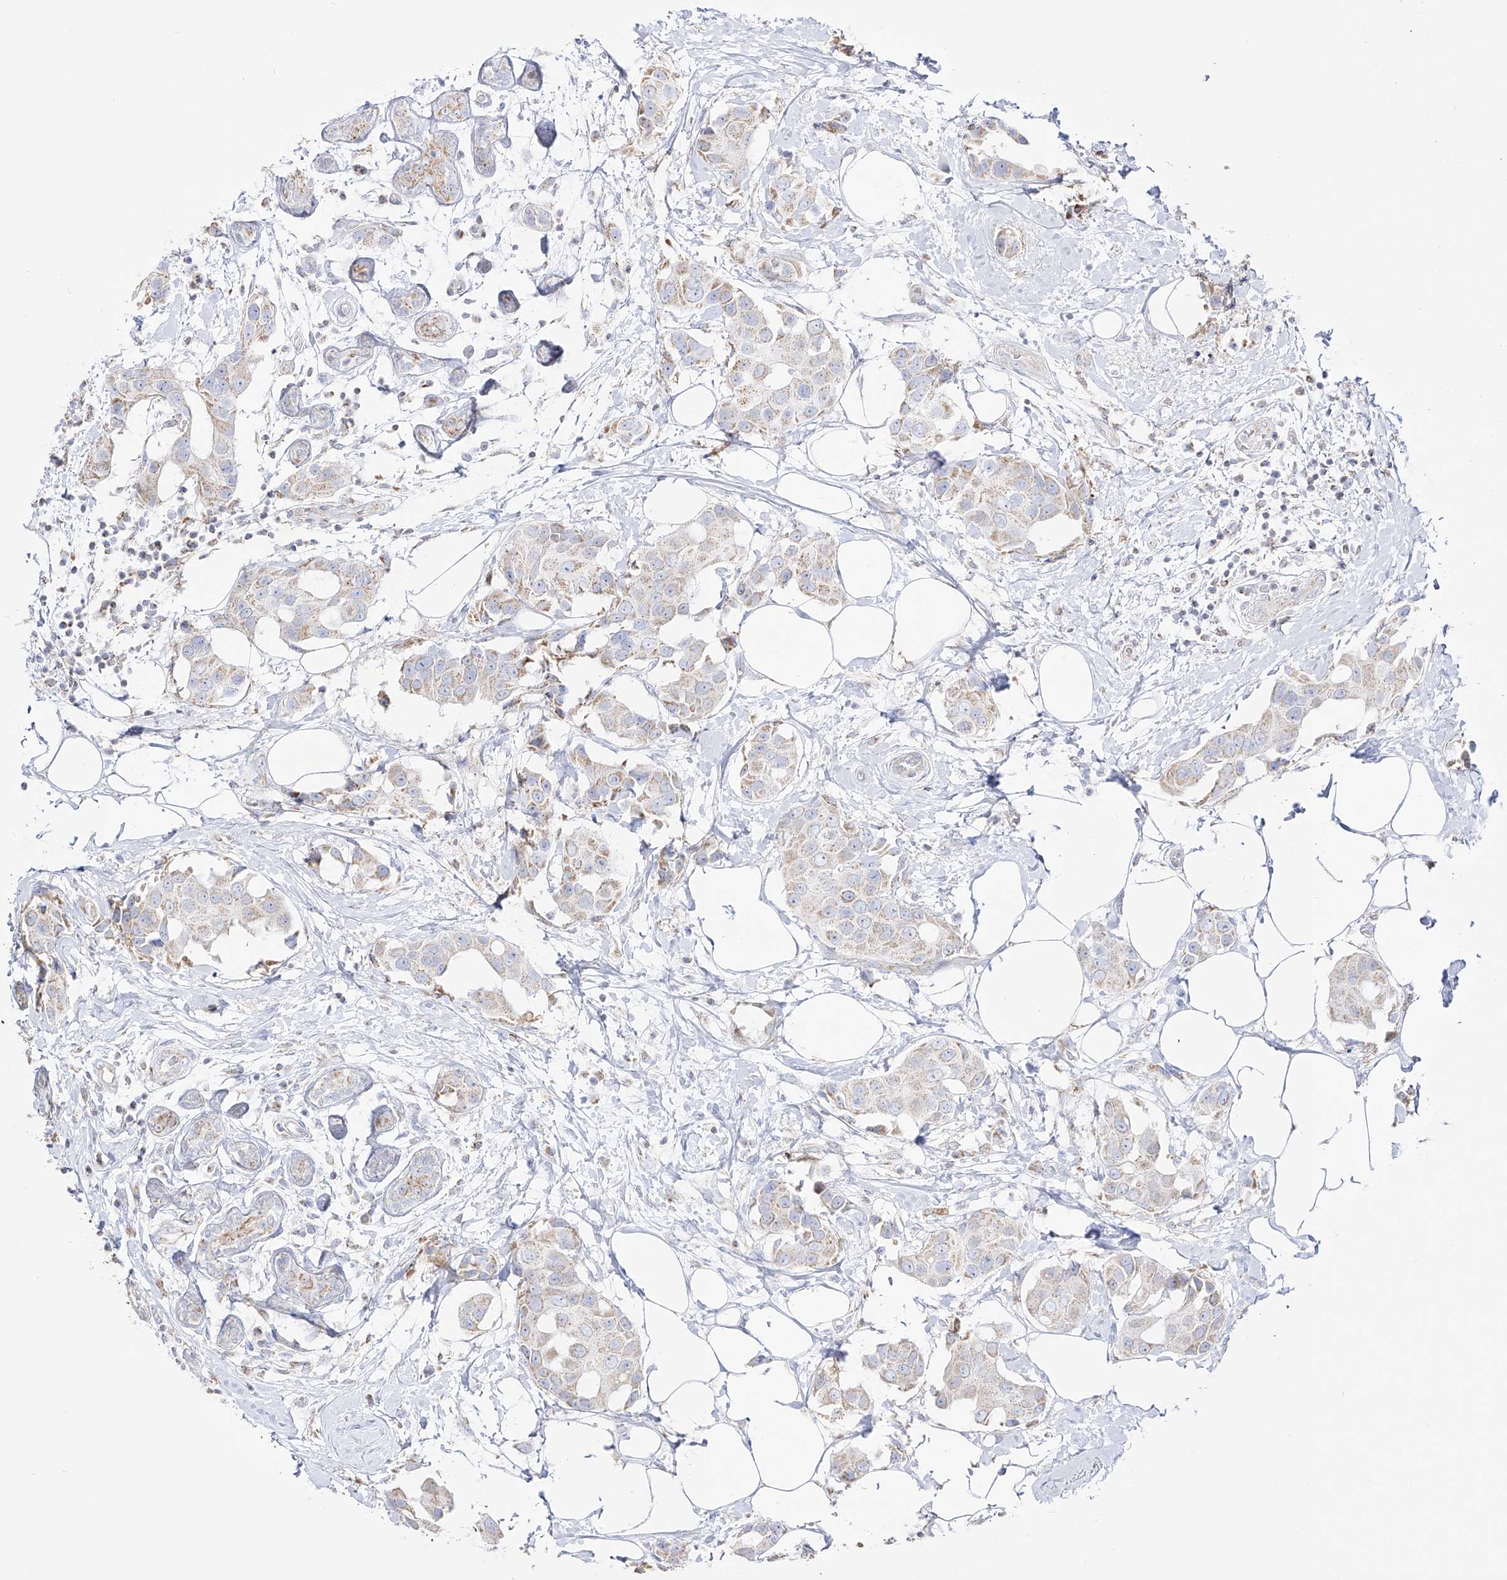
{"staining": {"intensity": "weak", "quantity": "25%-75%", "location": "cytoplasmic/membranous"}, "tissue": "breast cancer", "cell_type": "Tumor cells", "image_type": "cancer", "snomed": [{"axis": "morphology", "description": "Normal tissue, NOS"}, {"axis": "morphology", "description": "Duct carcinoma"}, {"axis": "topography", "description": "Breast"}], "caption": "Weak cytoplasmic/membranous protein positivity is identified in about 25%-75% of tumor cells in breast cancer. Nuclei are stained in blue.", "gene": "RCHY1", "patient": {"sex": "female", "age": 39}}